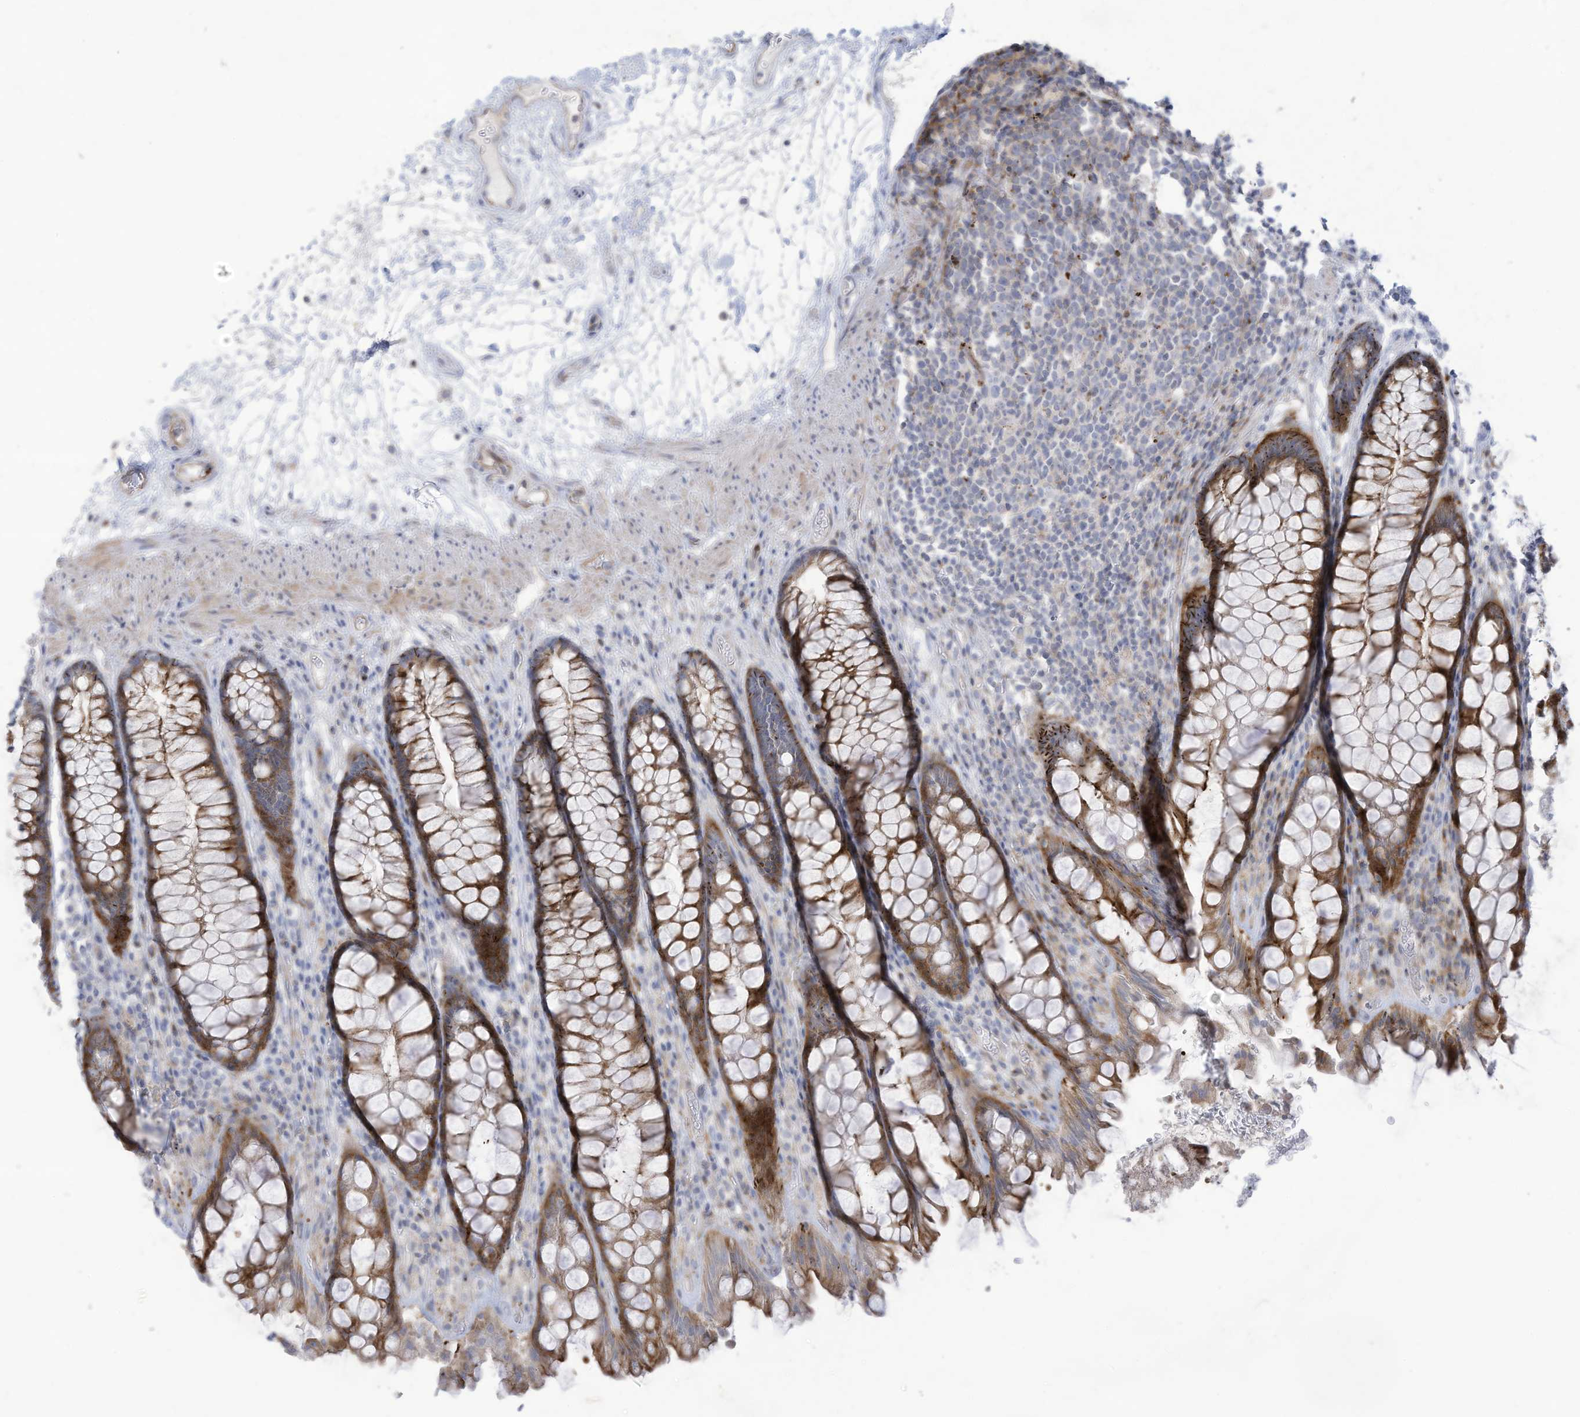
{"staining": {"intensity": "moderate", "quantity": ">75%", "location": "cytoplasmic/membranous"}, "tissue": "rectum", "cell_type": "Glandular cells", "image_type": "normal", "snomed": [{"axis": "morphology", "description": "Normal tissue, NOS"}, {"axis": "topography", "description": "Rectum"}], "caption": "There is medium levels of moderate cytoplasmic/membranous positivity in glandular cells of normal rectum, as demonstrated by immunohistochemical staining (brown color).", "gene": "THNSL2", "patient": {"sex": "male", "age": 64}}